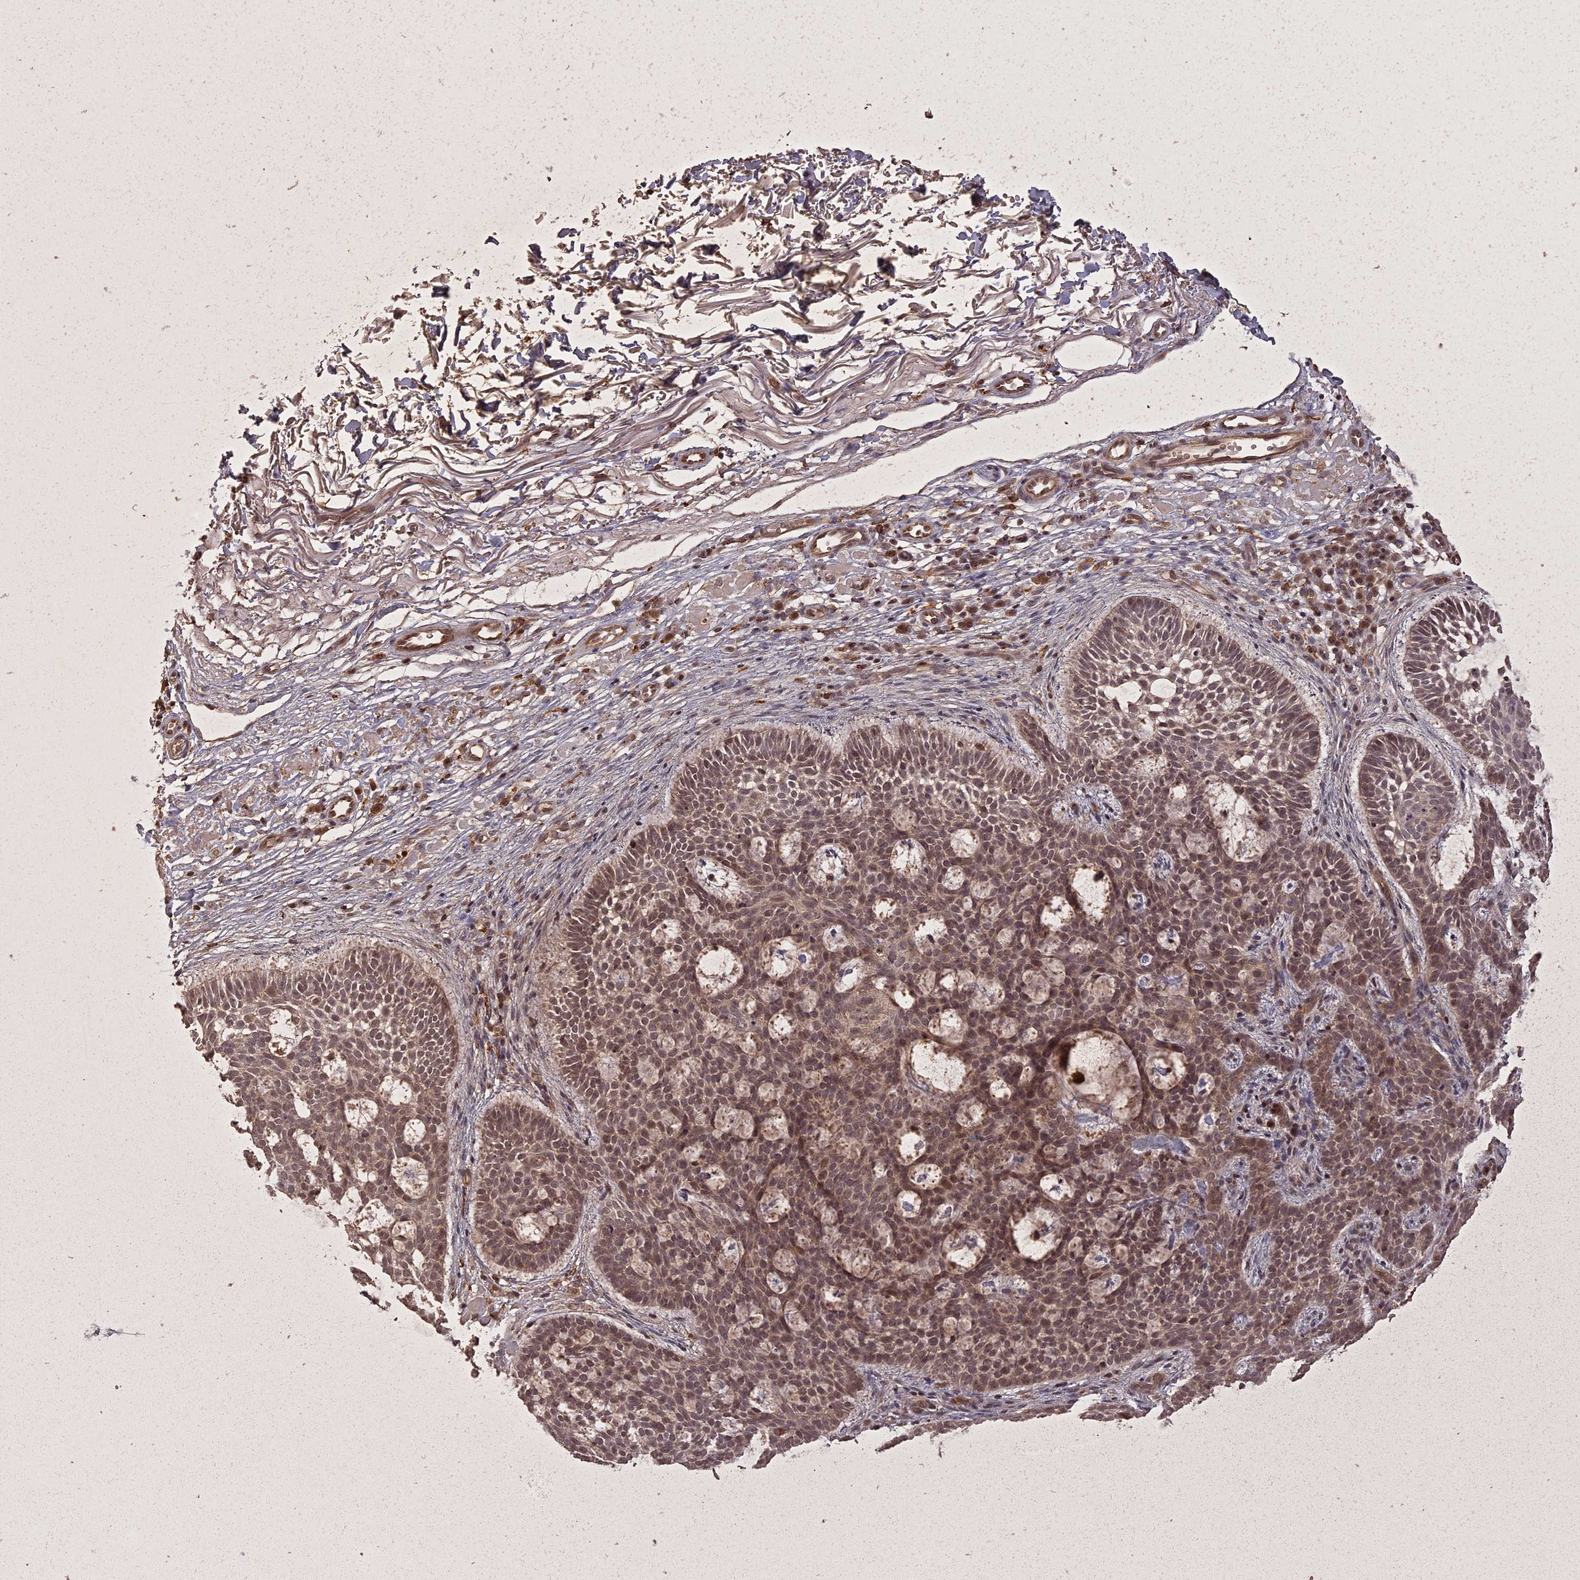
{"staining": {"intensity": "moderate", "quantity": "25%-75%", "location": "nuclear"}, "tissue": "skin cancer", "cell_type": "Tumor cells", "image_type": "cancer", "snomed": [{"axis": "morphology", "description": "Basal cell carcinoma"}, {"axis": "topography", "description": "Skin"}], "caption": "Human basal cell carcinoma (skin) stained with a brown dye shows moderate nuclear positive expression in approximately 25%-75% of tumor cells.", "gene": "ING5", "patient": {"sex": "male", "age": 85}}